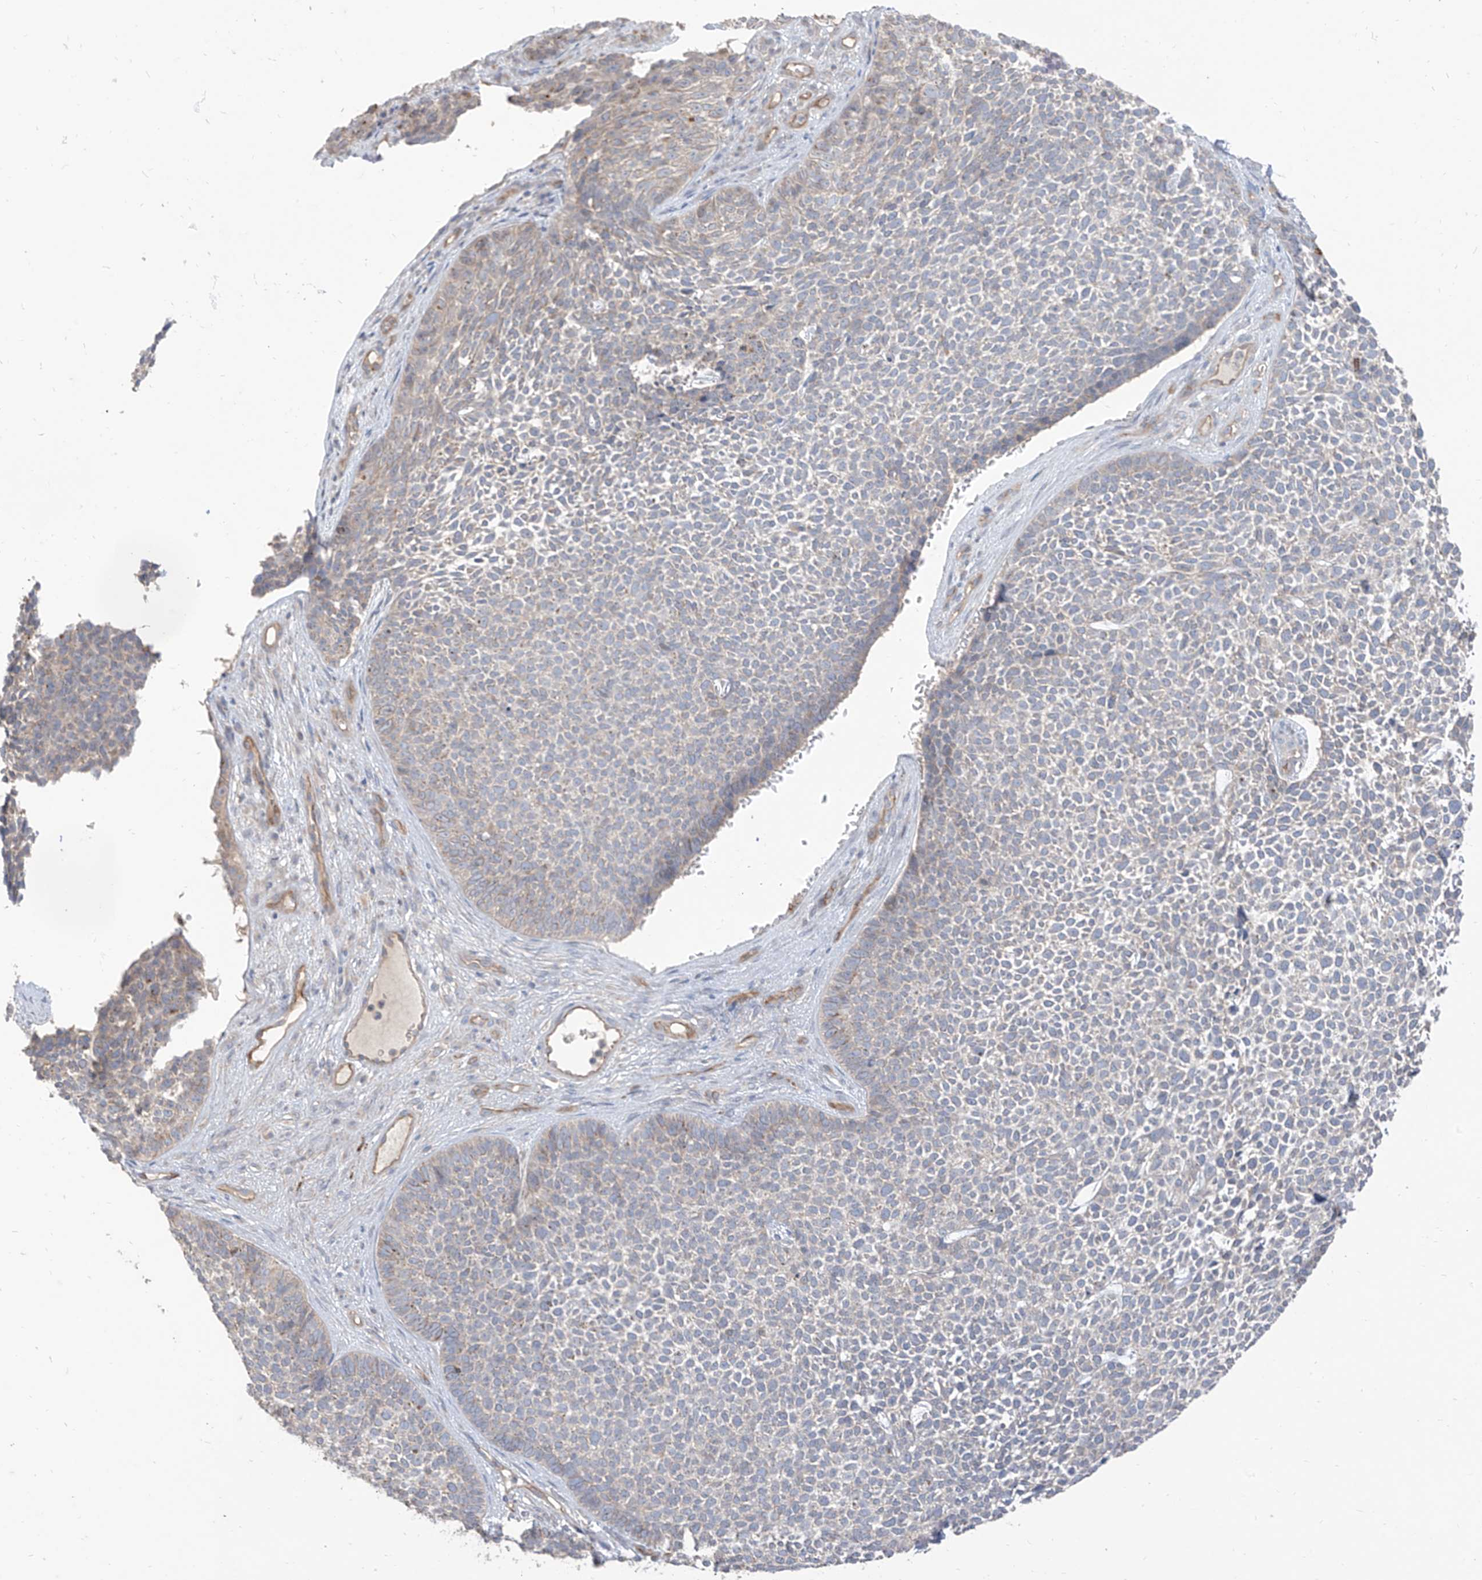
{"staining": {"intensity": "negative", "quantity": "none", "location": "none"}, "tissue": "skin cancer", "cell_type": "Tumor cells", "image_type": "cancer", "snomed": [{"axis": "morphology", "description": "Basal cell carcinoma"}, {"axis": "topography", "description": "Skin"}], "caption": "This is an immunohistochemistry (IHC) histopathology image of skin basal cell carcinoma. There is no expression in tumor cells.", "gene": "EPHX4", "patient": {"sex": "female", "age": 84}}